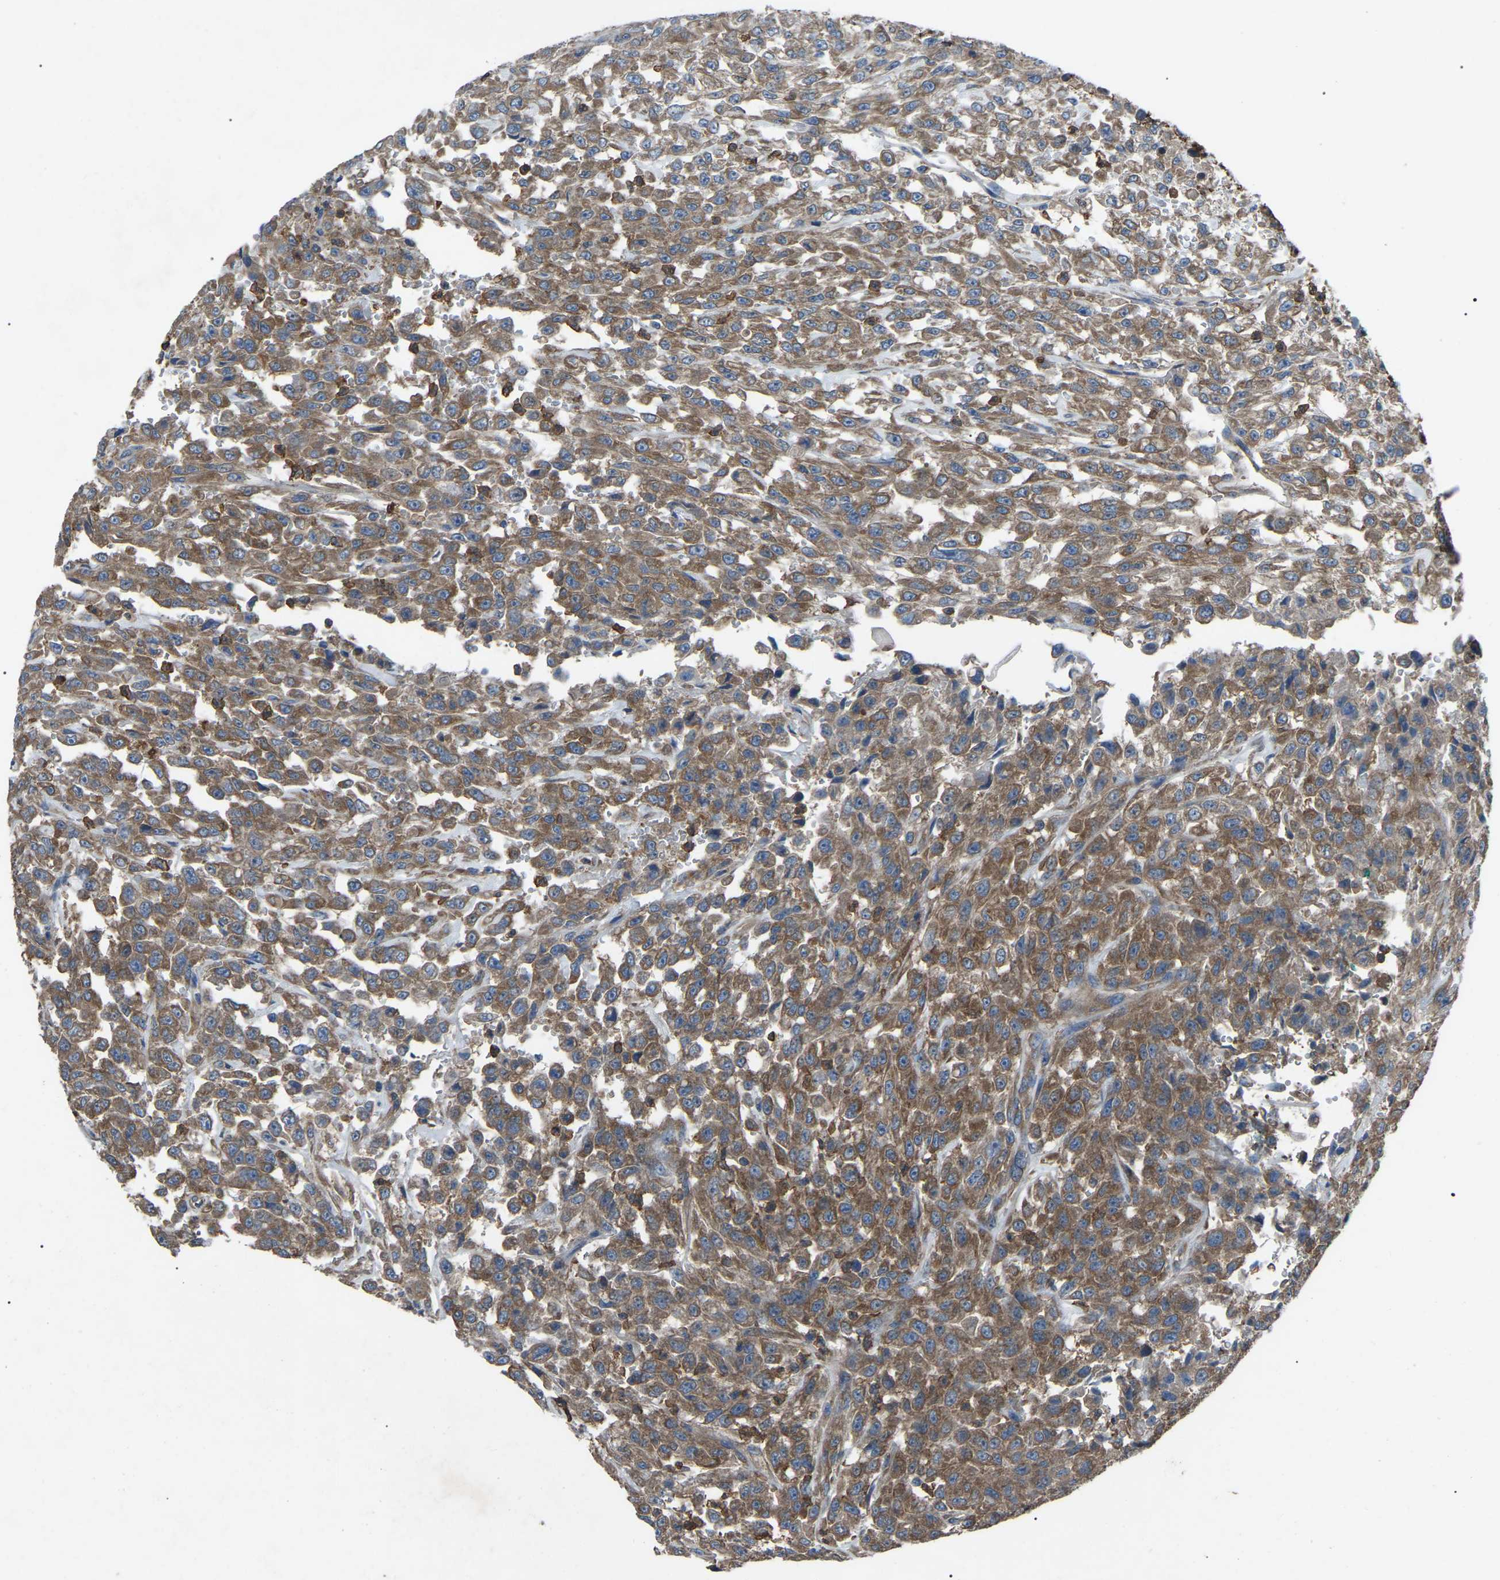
{"staining": {"intensity": "moderate", "quantity": ">75%", "location": "cytoplasmic/membranous"}, "tissue": "urothelial cancer", "cell_type": "Tumor cells", "image_type": "cancer", "snomed": [{"axis": "morphology", "description": "Urothelial carcinoma, High grade"}, {"axis": "topography", "description": "Urinary bladder"}], "caption": "Human high-grade urothelial carcinoma stained for a protein (brown) displays moderate cytoplasmic/membranous positive positivity in about >75% of tumor cells.", "gene": "AIMP1", "patient": {"sex": "male", "age": 46}}